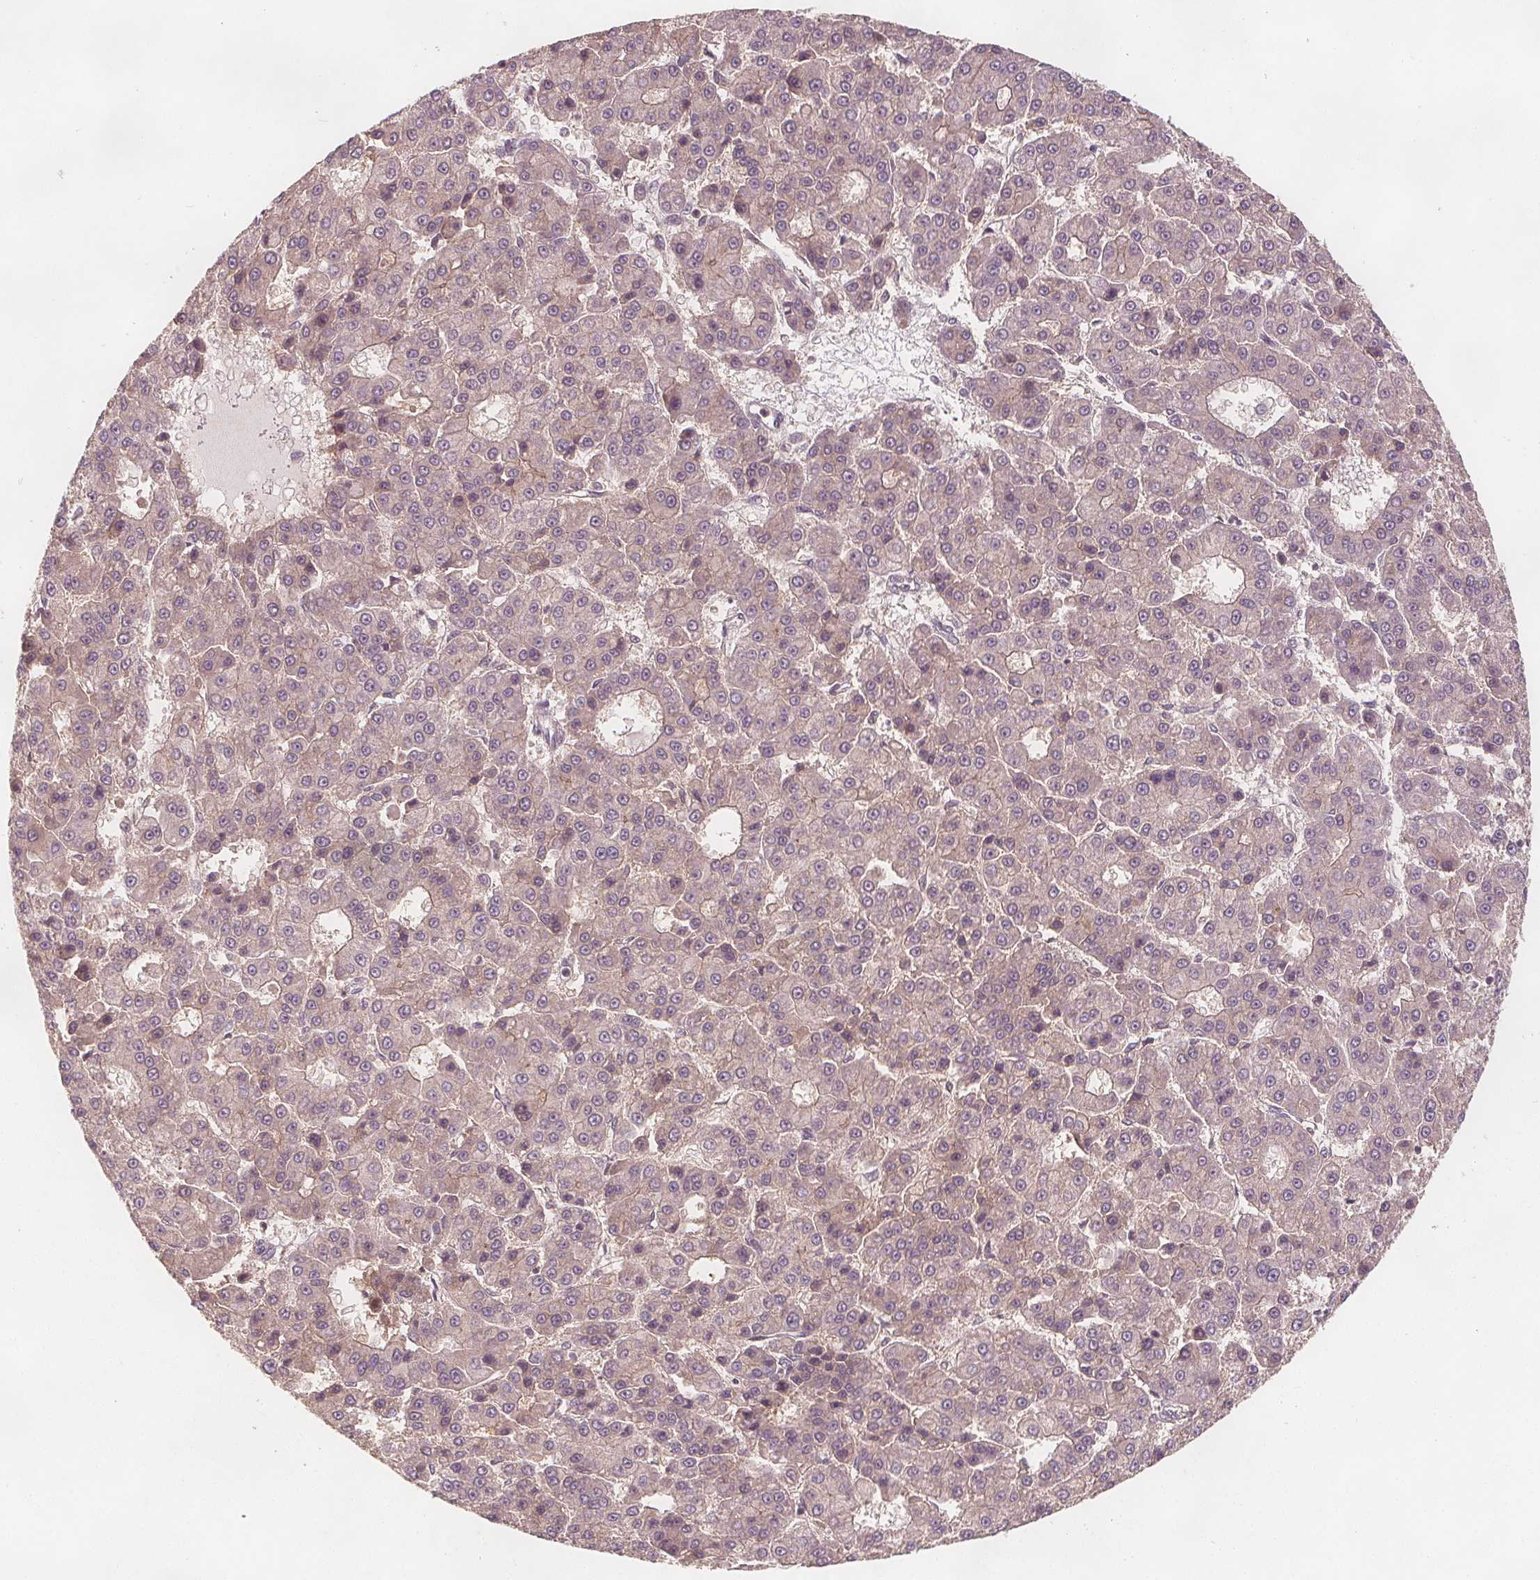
{"staining": {"intensity": "weak", "quantity": "<25%", "location": "cytoplasmic/membranous"}, "tissue": "liver cancer", "cell_type": "Tumor cells", "image_type": "cancer", "snomed": [{"axis": "morphology", "description": "Carcinoma, Hepatocellular, NOS"}, {"axis": "topography", "description": "Liver"}], "caption": "Tumor cells are negative for brown protein staining in hepatocellular carcinoma (liver).", "gene": "NCSTN", "patient": {"sex": "male", "age": 70}}